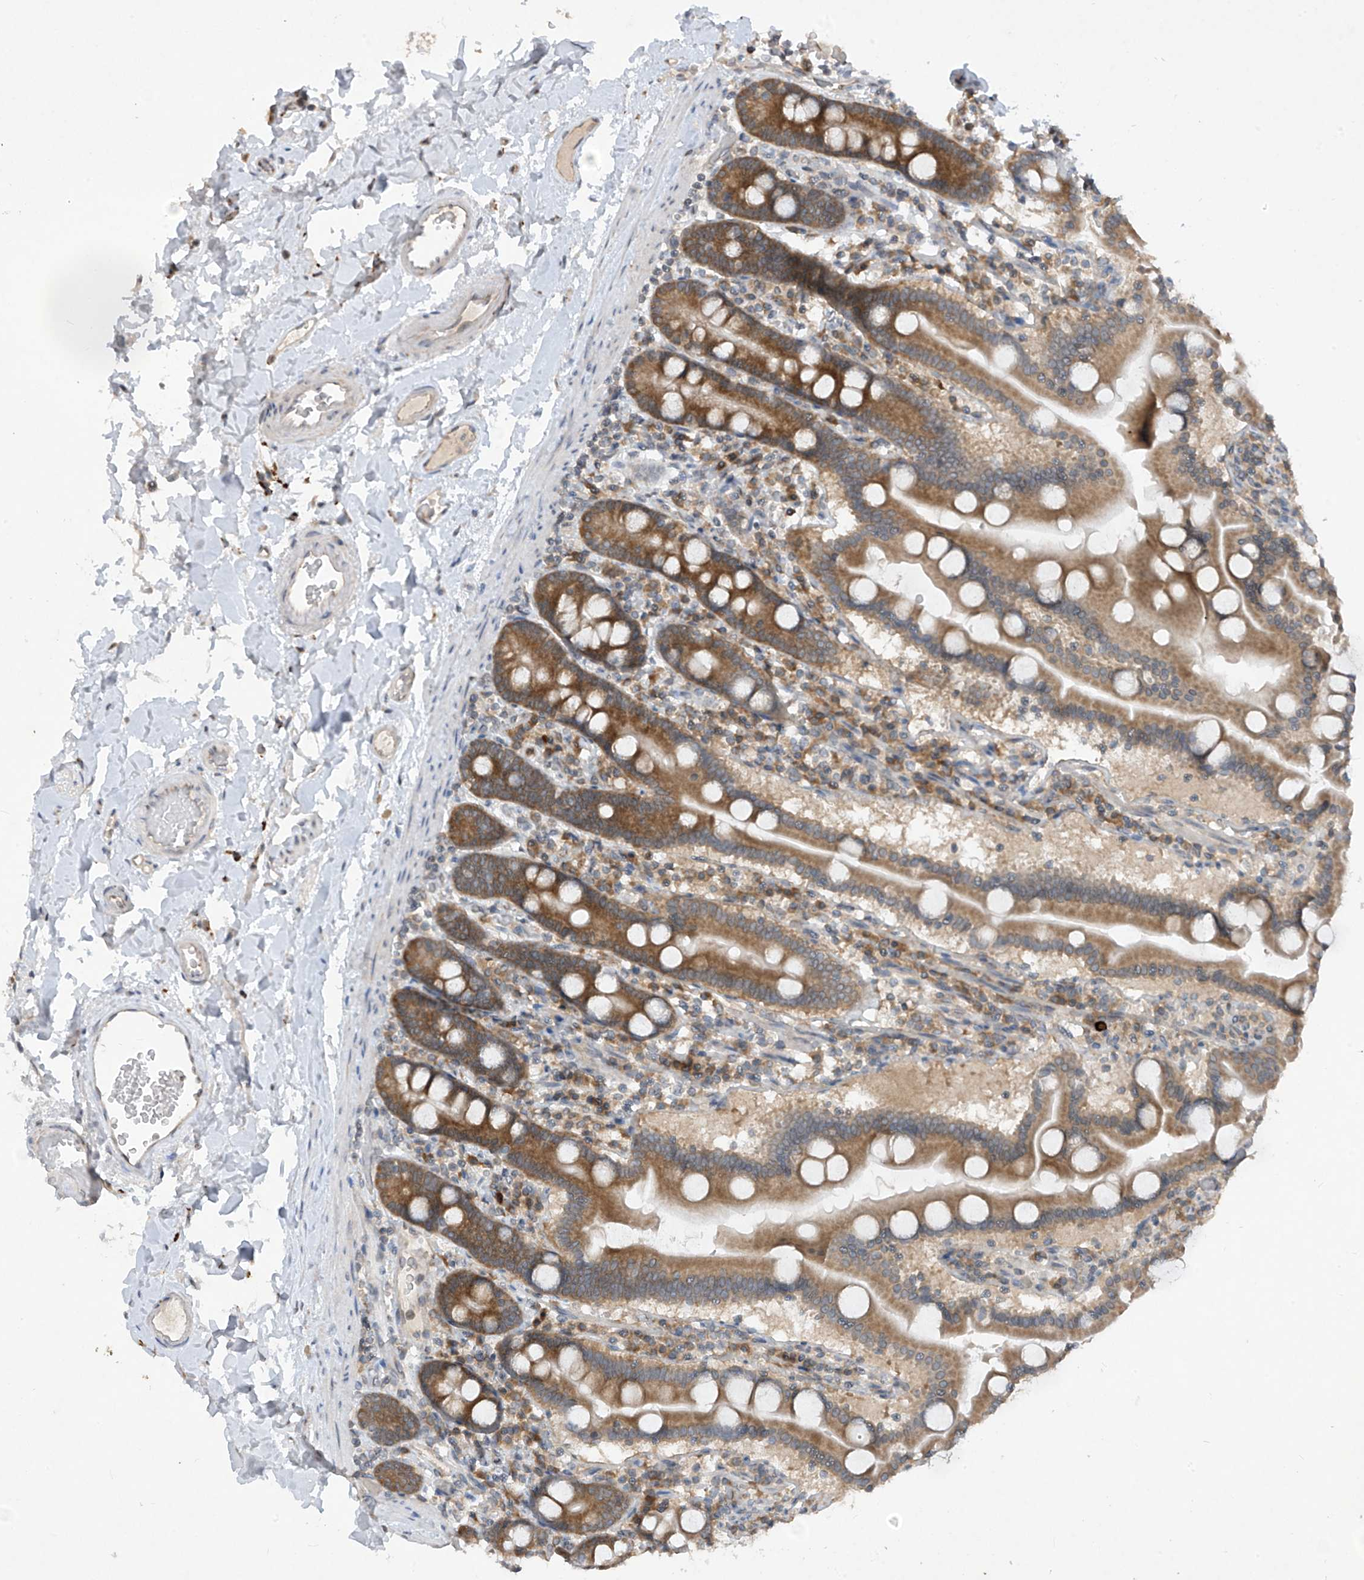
{"staining": {"intensity": "moderate", "quantity": ">75%", "location": "cytoplasmic/membranous"}, "tissue": "duodenum", "cell_type": "Glandular cells", "image_type": "normal", "snomed": [{"axis": "morphology", "description": "Normal tissue, NOS"}, {"axis": "topography", "description": "Duodenum"}], "caption": "Glandular cells reveal medium levels of moderate cytoplasmic/membranous staining in about >75% of cells in unremarkable duodenum.", "gene": "RPL34", "patient": {"sex": "male", "age": 55}}